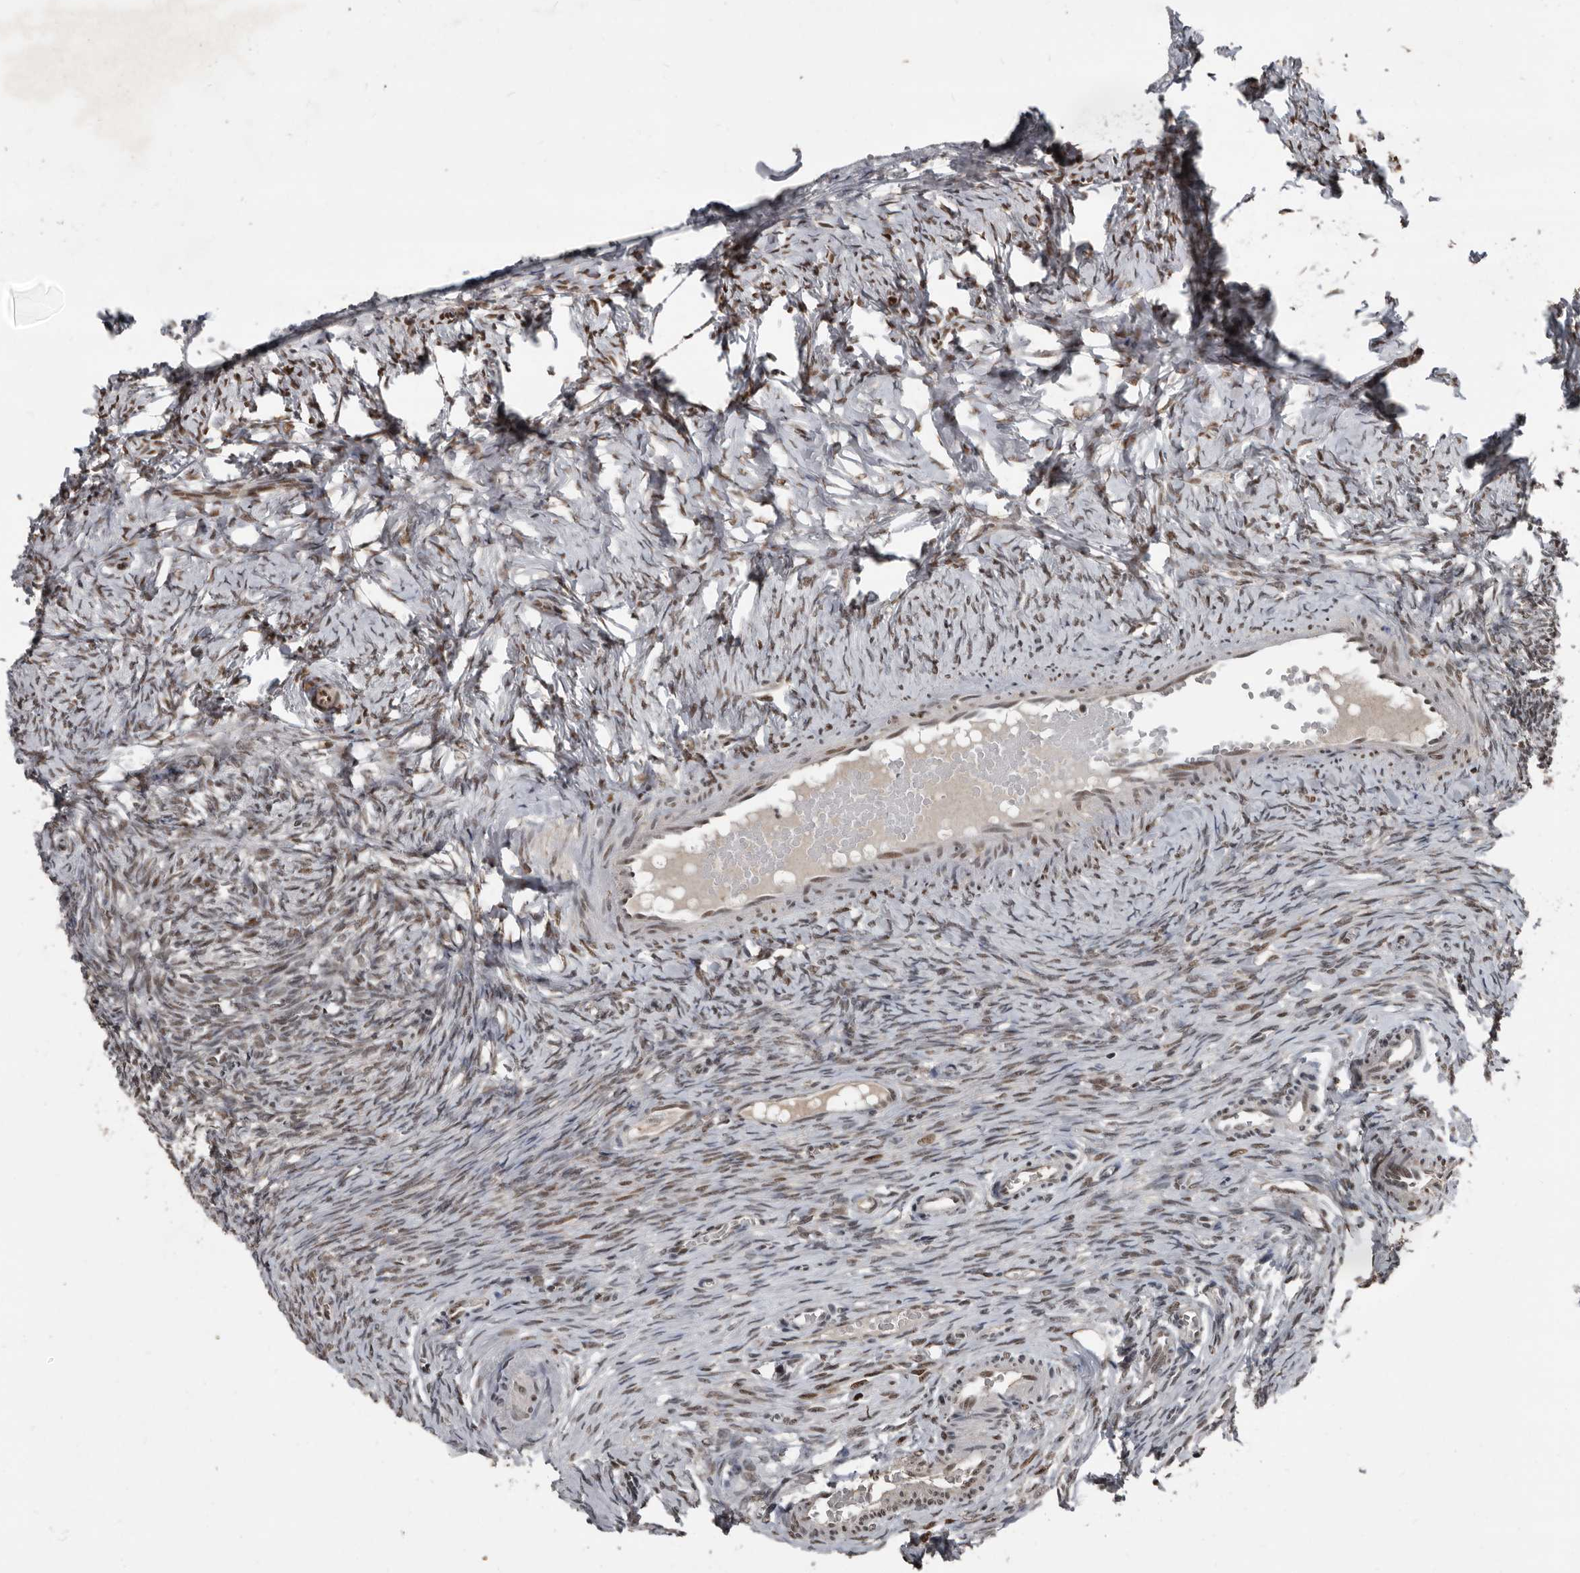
{"staining": {"intensity": "strong", "quantity": ">75%", "location": "cytoplasmic/membranous,nuclear"}, "tissue": "ovary", "cell_type": "Follicle cells", "image_type": "normal", "snomed": [{"axis": "morphology", "description": "Adenocarcinoma, NOS"}, {"axis": "topography", "description": "Endometrium"}], "caption": "This micrograph displays IHC staining of normal ovary, with high strong cytoplasmic/membranous,nuclear expression in about >75% of follicle cells.", "gene": "CHD1L", "patient": {"sex": "female", "age": 32}}